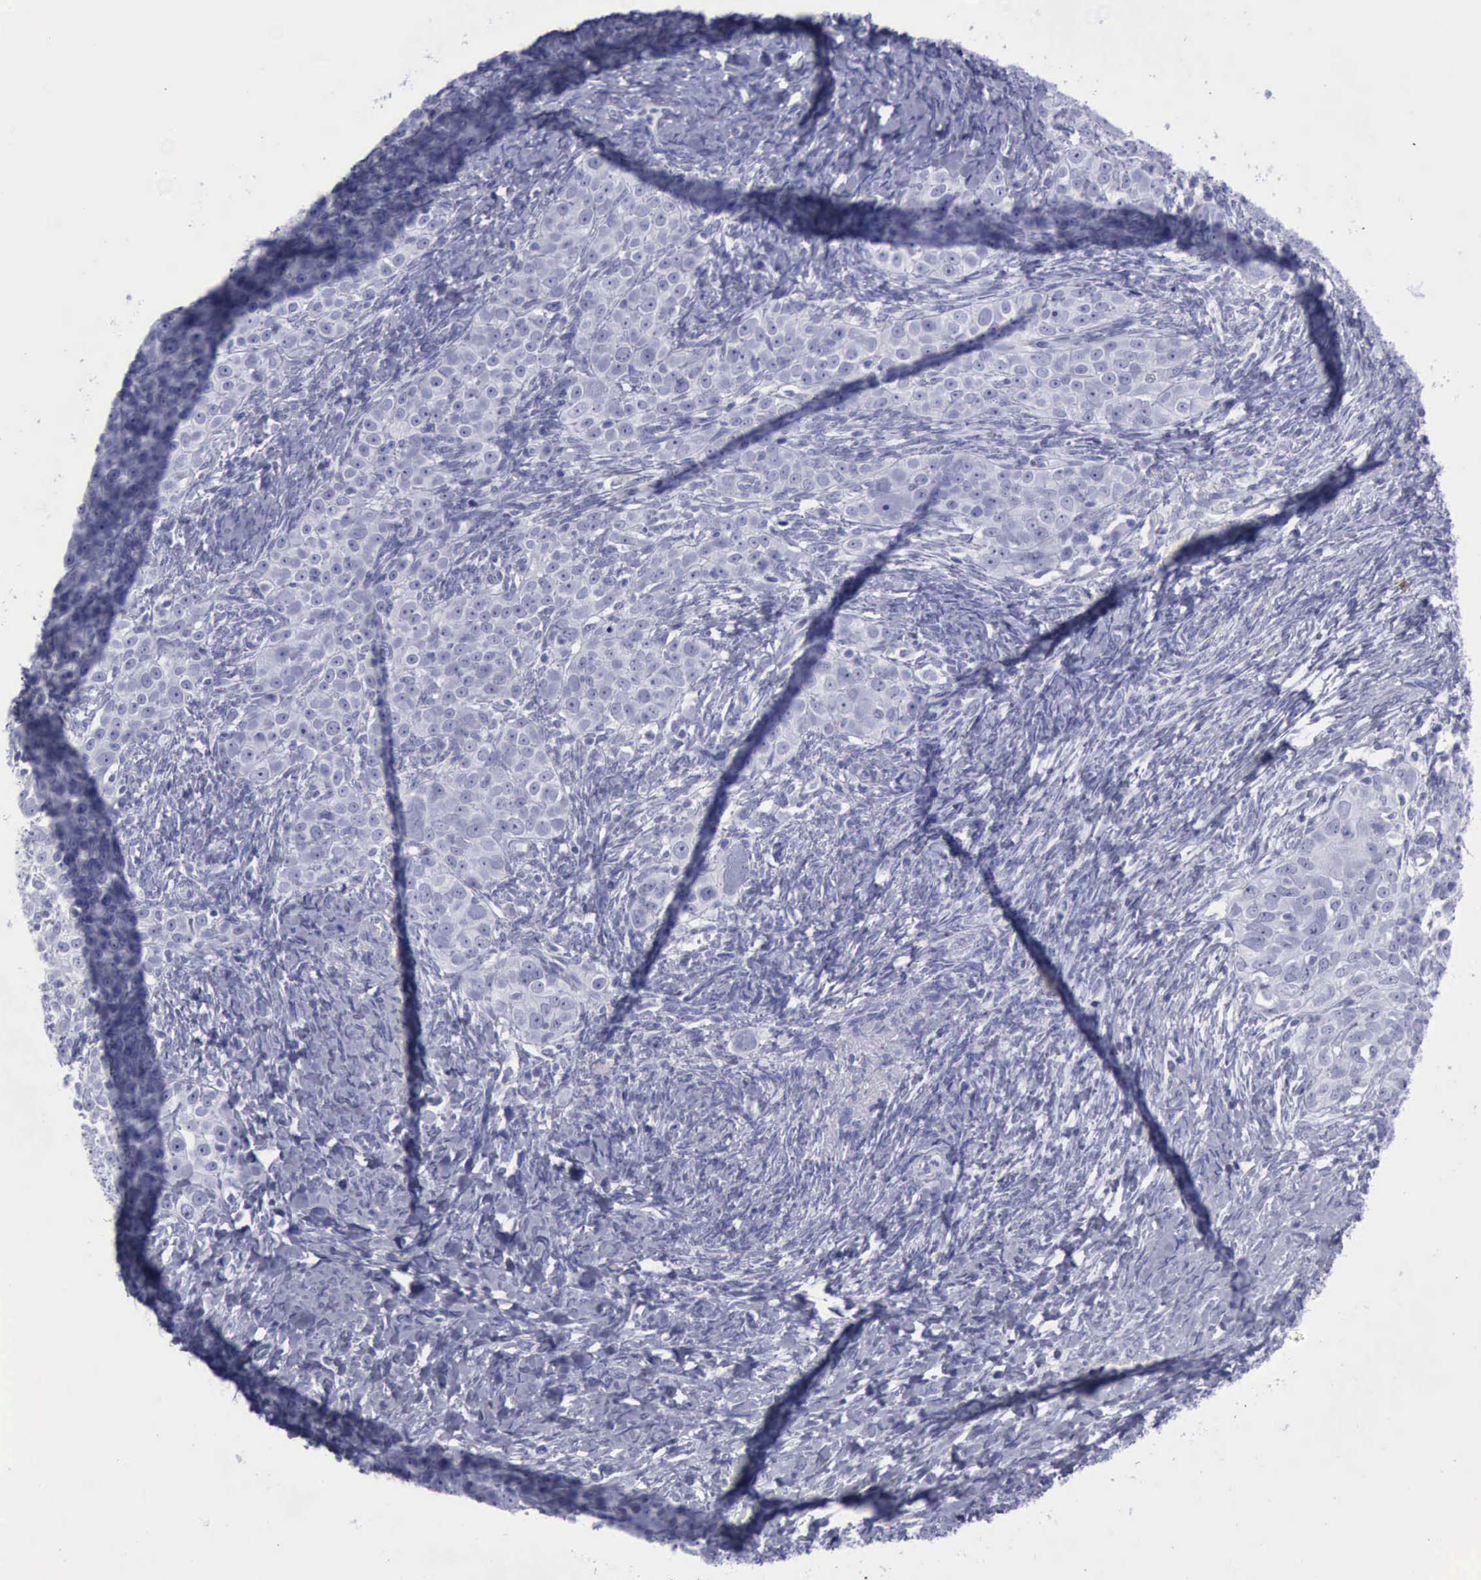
{"staining": {"intensity": "negative", "quantity": "none", "location": "none"}, "tissue": "ovarian cancer", "cell_type": "Tumor cells", "image_type": "cancer", "snomed": [{"axis": "morphology", "description": "Normal tissue, NOS"}, {"axis": "morphology", "description": "Cystadenocarcinoma, serous, NOS"}, {"axis": "topography", "description": "Ovary"}], "caption": "Immunohistochemistry histopathology image of ovarian cancer (serous cystadenocarcinoma) stained for a protein (brown), which exhibits no positivity in tumor cells.", "gene": "KRT13", "patient": {"sex": "female", "age": 62}}